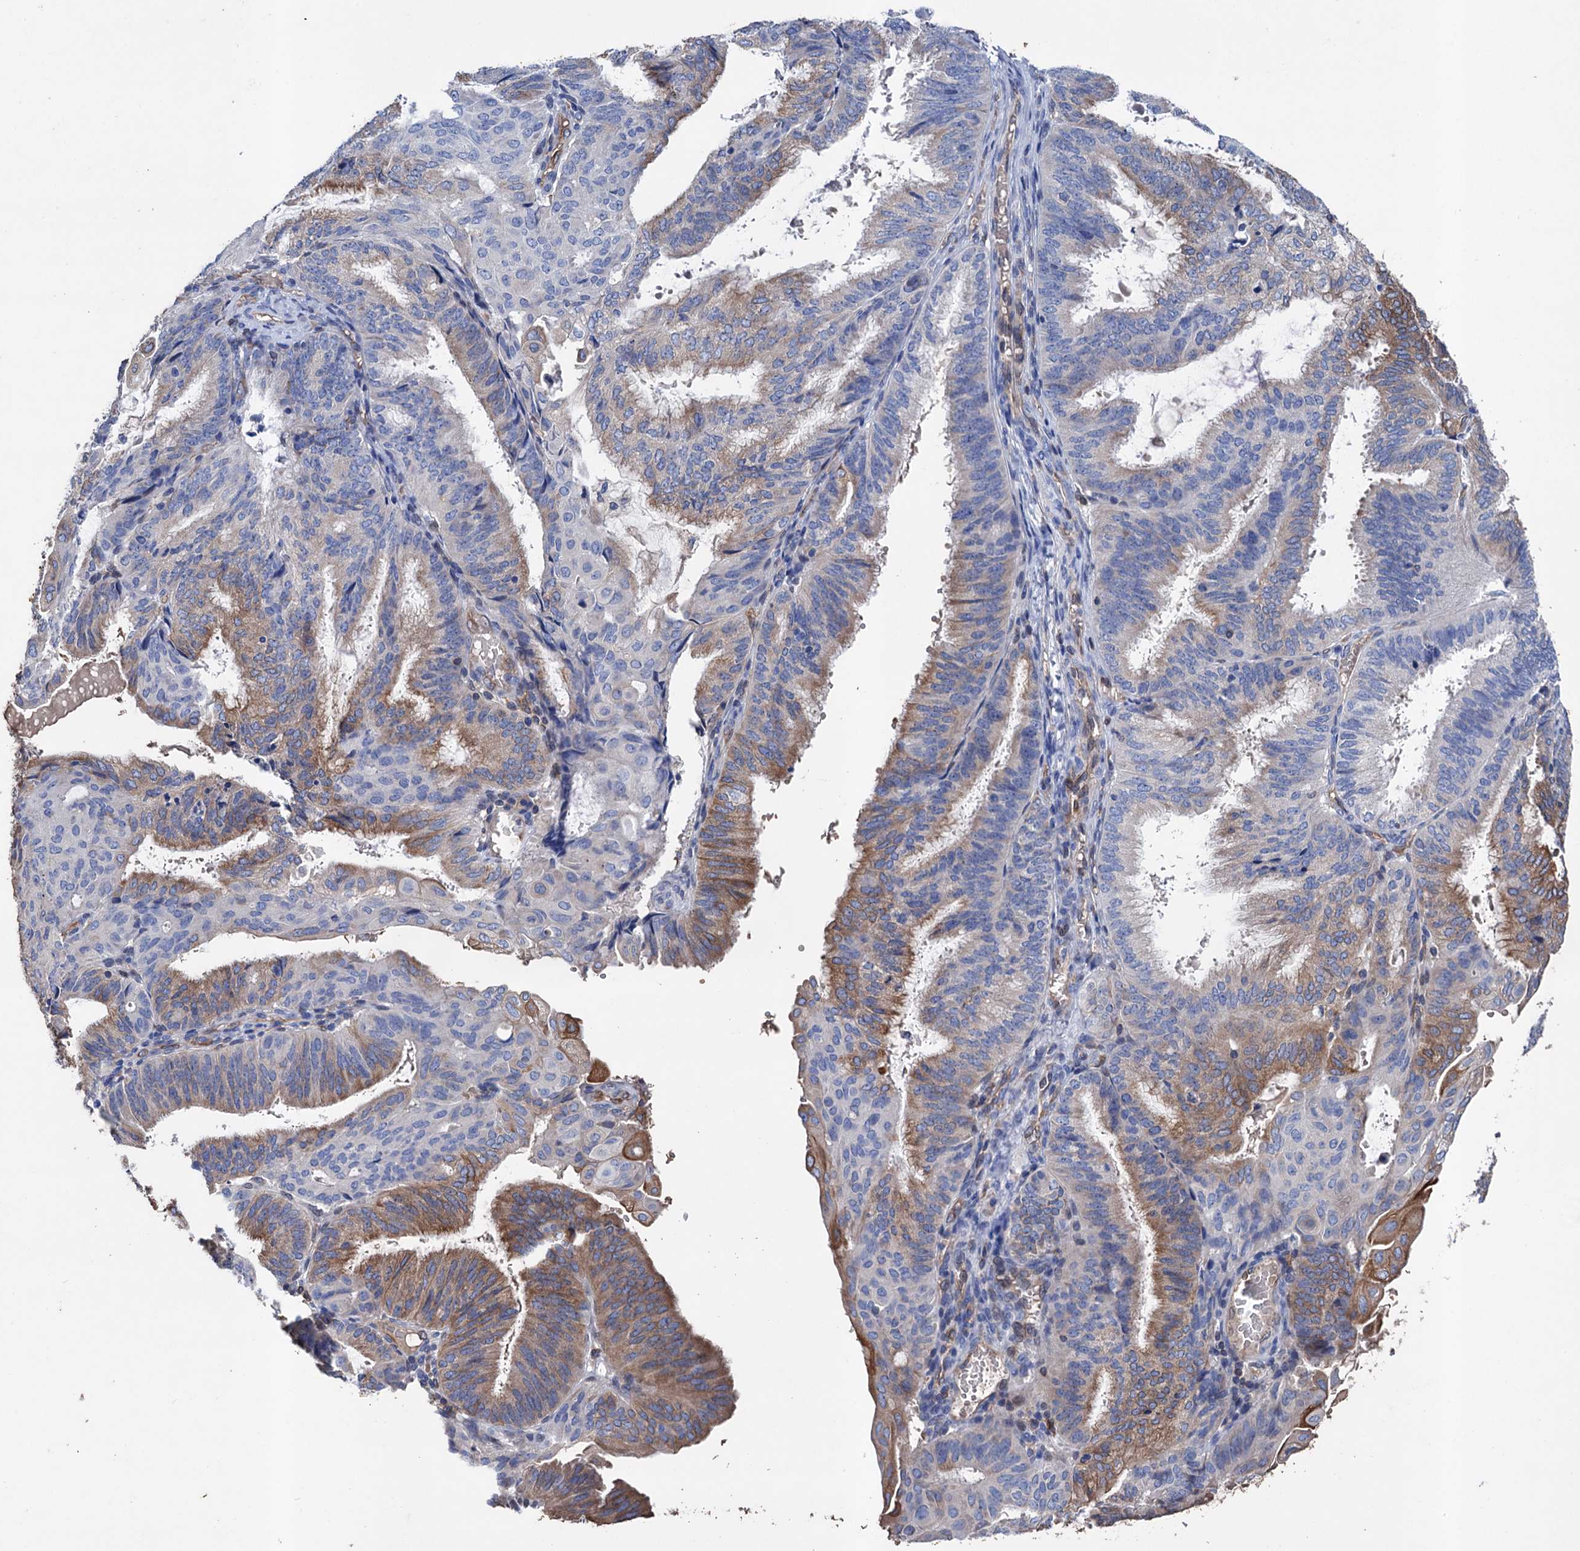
{"staining": {"intensity": "moderate", "quantity": "<25%", "location": "cytoplasmic/membranous"}, "tissue": "endometrial cancer", "cell_type": "Tumor cells", "image_type": "cancer", "snomed": [{"axis": "morphology", "description": "Adenocarcinoma, NOS"}, {"axis": "topography", "description": "Endometrium"}], "caption": "Moderate cytoplasmic/membranous protein staining is present in about <25% of tumor cells in endometrial adenocarcinoma.", "gene": "STING1", "patient": {"sex": "female", "age": 49}}